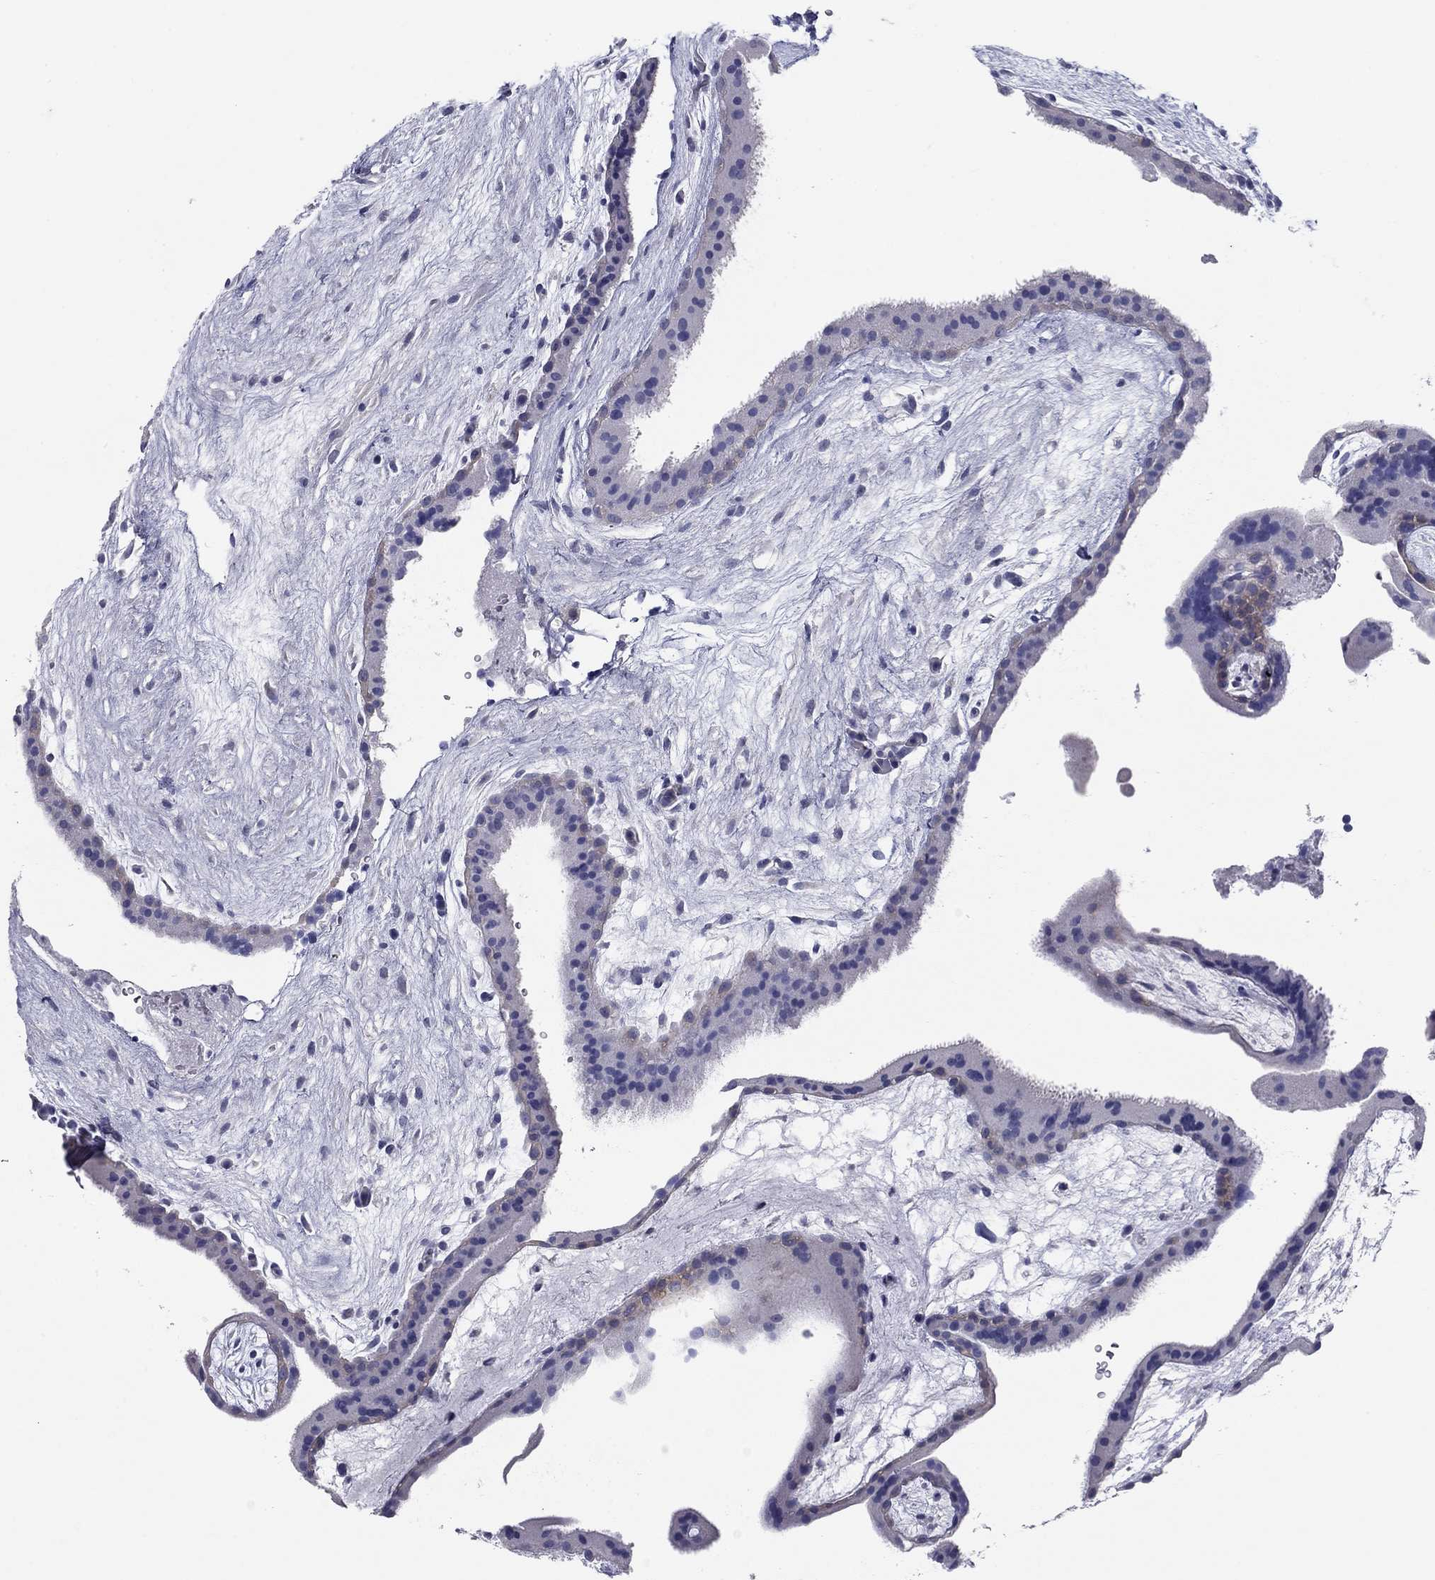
{"staining": {"intensity": "negative", "quantity": "none", "location": "none"}, "tissue": "placenta", "cell_type": "Decidual cells", "image_type": "normal", "snomed": [{"axis": "morphology", "description": "Normal tissue, NOS"}, {"axis": "topography", "description": "Placenta"}], "caption": "IHC photomicrograph of normal placenta: placenta stained with DAB (3,3'-diaminobenzidine) displays no significant protein positivity in decidual cells. The staining was performed using DAB (3,3'-diaminobenzidine) to visualize the protein expression in brown, while the nuclei were stained in blue with hematoxylin (Magnification: 20x).", "gene": "PLS1", "patient": {"sex": "female", "age": 19}}